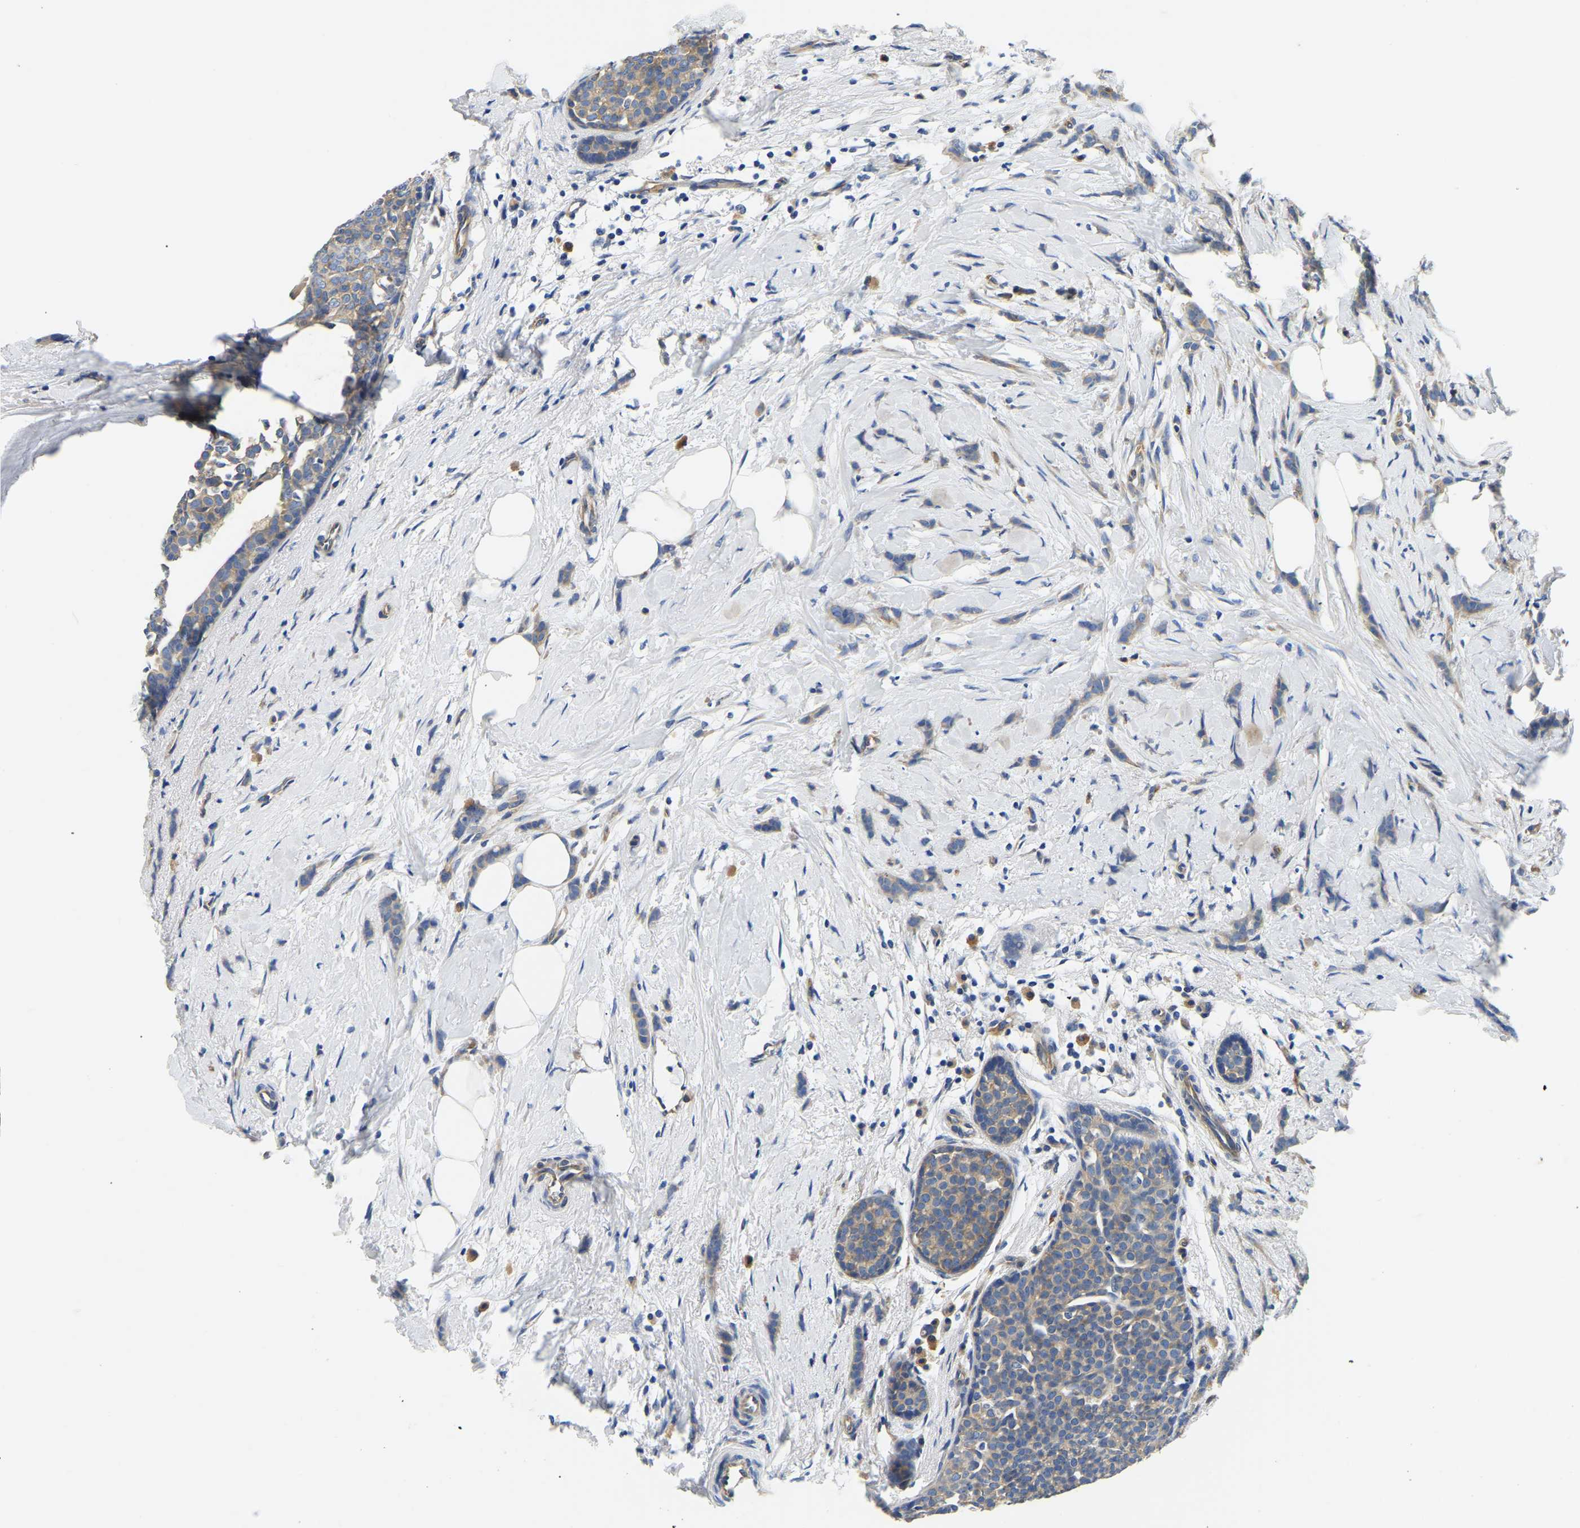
{"staining": {"intensity": "weak", "quantity": ">75%", "location": "cytoplasmic/membranous"}, "tissue": "breast cancer", "cell_type": "Tumor cells", "image_type": "cancer", "snomed": [{"axis": "morphology", "description": "Lobular carcinoma, in situ"}, {"axis": "morphology", "description": "Lobular carcinoma"}, {"axis": "topography", "description": "Breast"}], "caption": "Human lobular carcinoma in situ (breast) stained with a protein marker shows weak staining in tumor cells.", "gene": "CSDE1", "patient": {"sex": "female", "age": 41}}